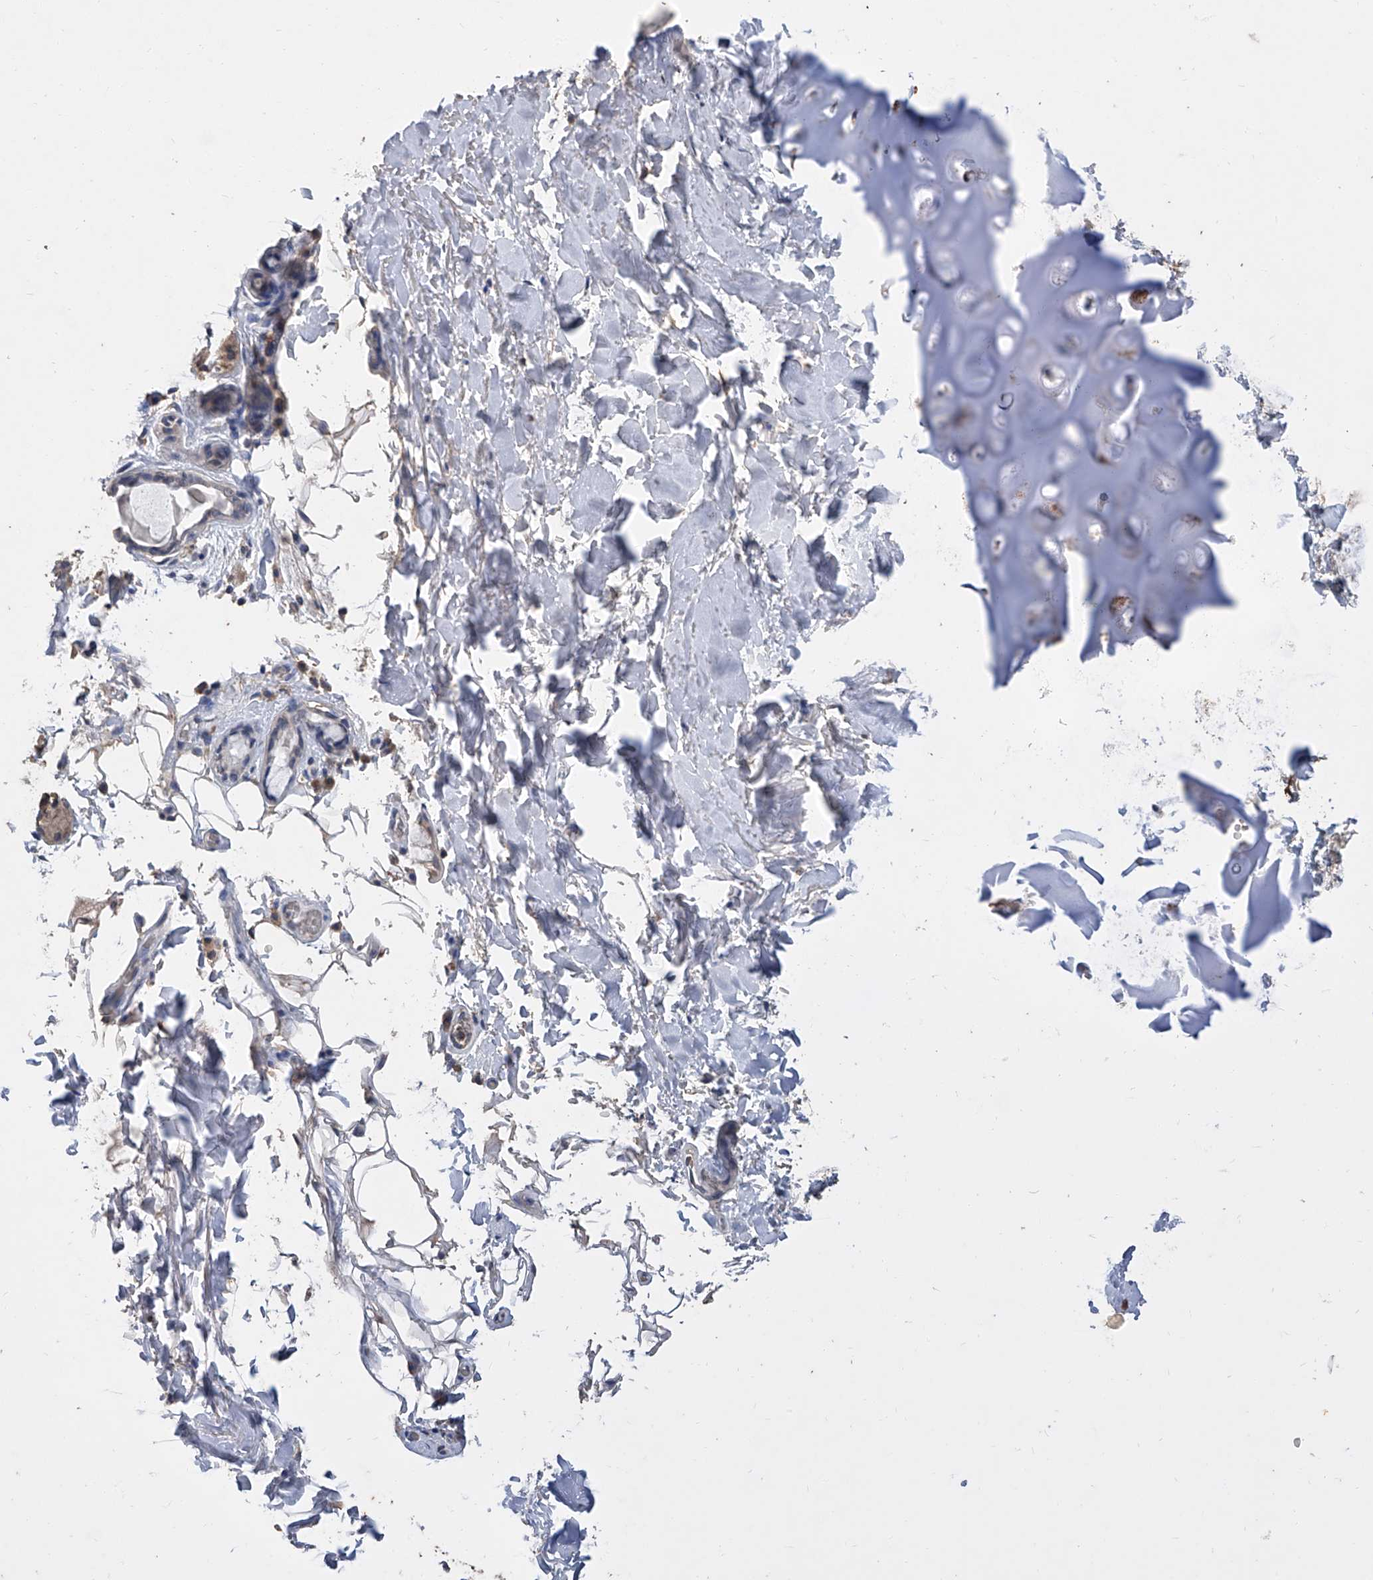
{"staining": {"intensity": "negative", "quantity": "none", "location": "none"}, "tissue": "adipose tissue", "cell_type": "Adipocytes", "image_type": "normal", "snomed": [{"axis": "morphology", "description": "Normal tissue, NOS"}, {"axis": "topography", "description": "Cartilage tissue"}], "caption": "This micrograph is of benign adipose tissue stained with immunohistochemistry to label a protein in brown with the nuclei are counter-stained blue. There is no staining in adipocytes.", "gene": "GPT", "patient": {"sex": "female", "age": 63}}